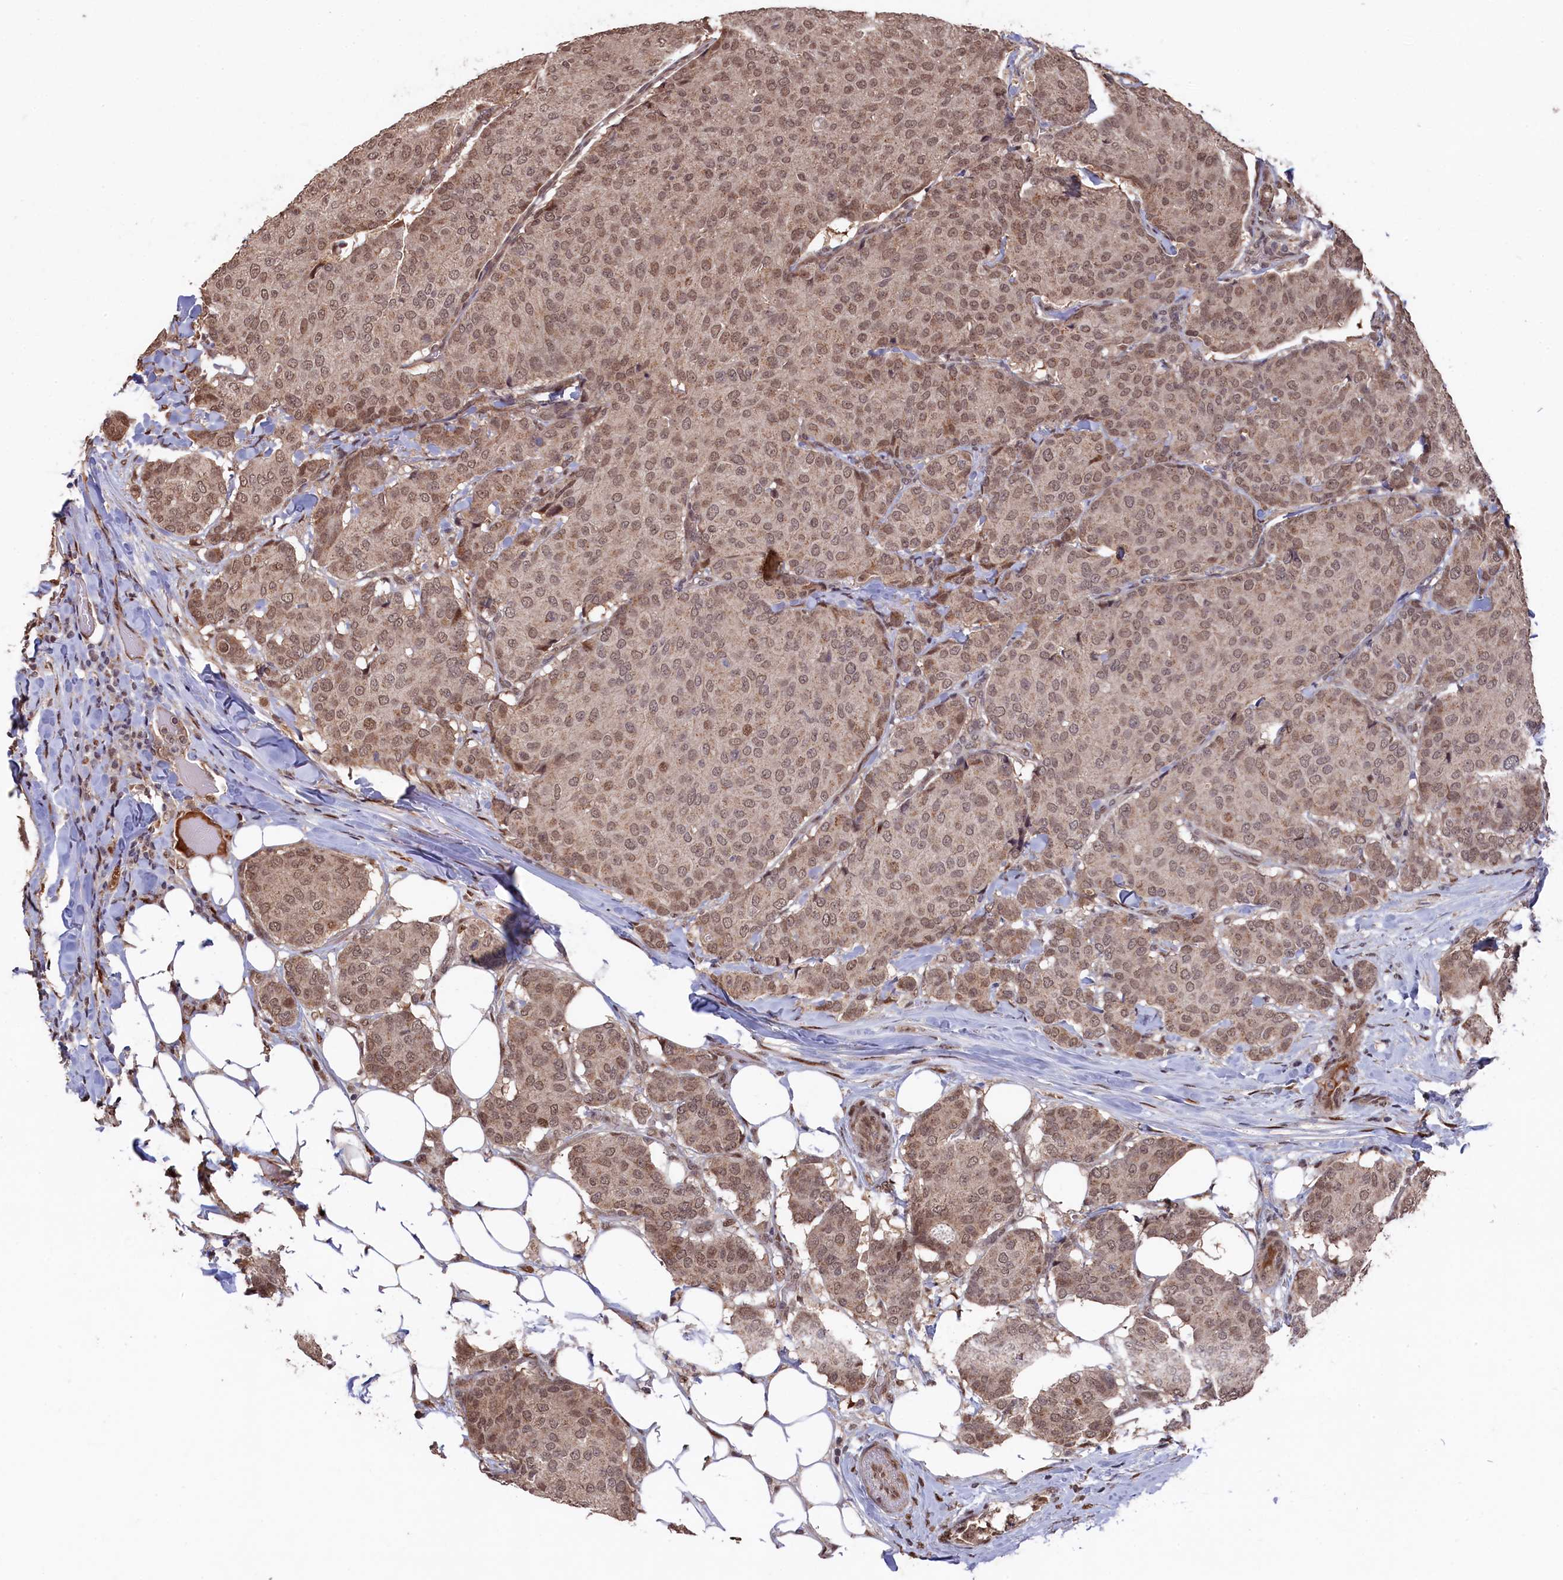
{"staining": {"intensity": "moderate", "quantity": ">75%", "location": "cytoplasmic/membranous,nuclear"}, "tissue": "breast cancer", "cell_type": "Tumor cells", "image_type": "cancer", "snomed": [{"axis": "morphology", "description": "Duct carcinoma"}, {"axis": "topography", "description": "Breast"}], "caption": "Breast invasive ductal carcinoma was stained to show a protein in brown. There is medium levels of moderate cytoplasmic/membranous and nuclear staining in about >75% of tumor cells.", "gene": "CLPX", "patient": {"sex": "female", "age": 75}}